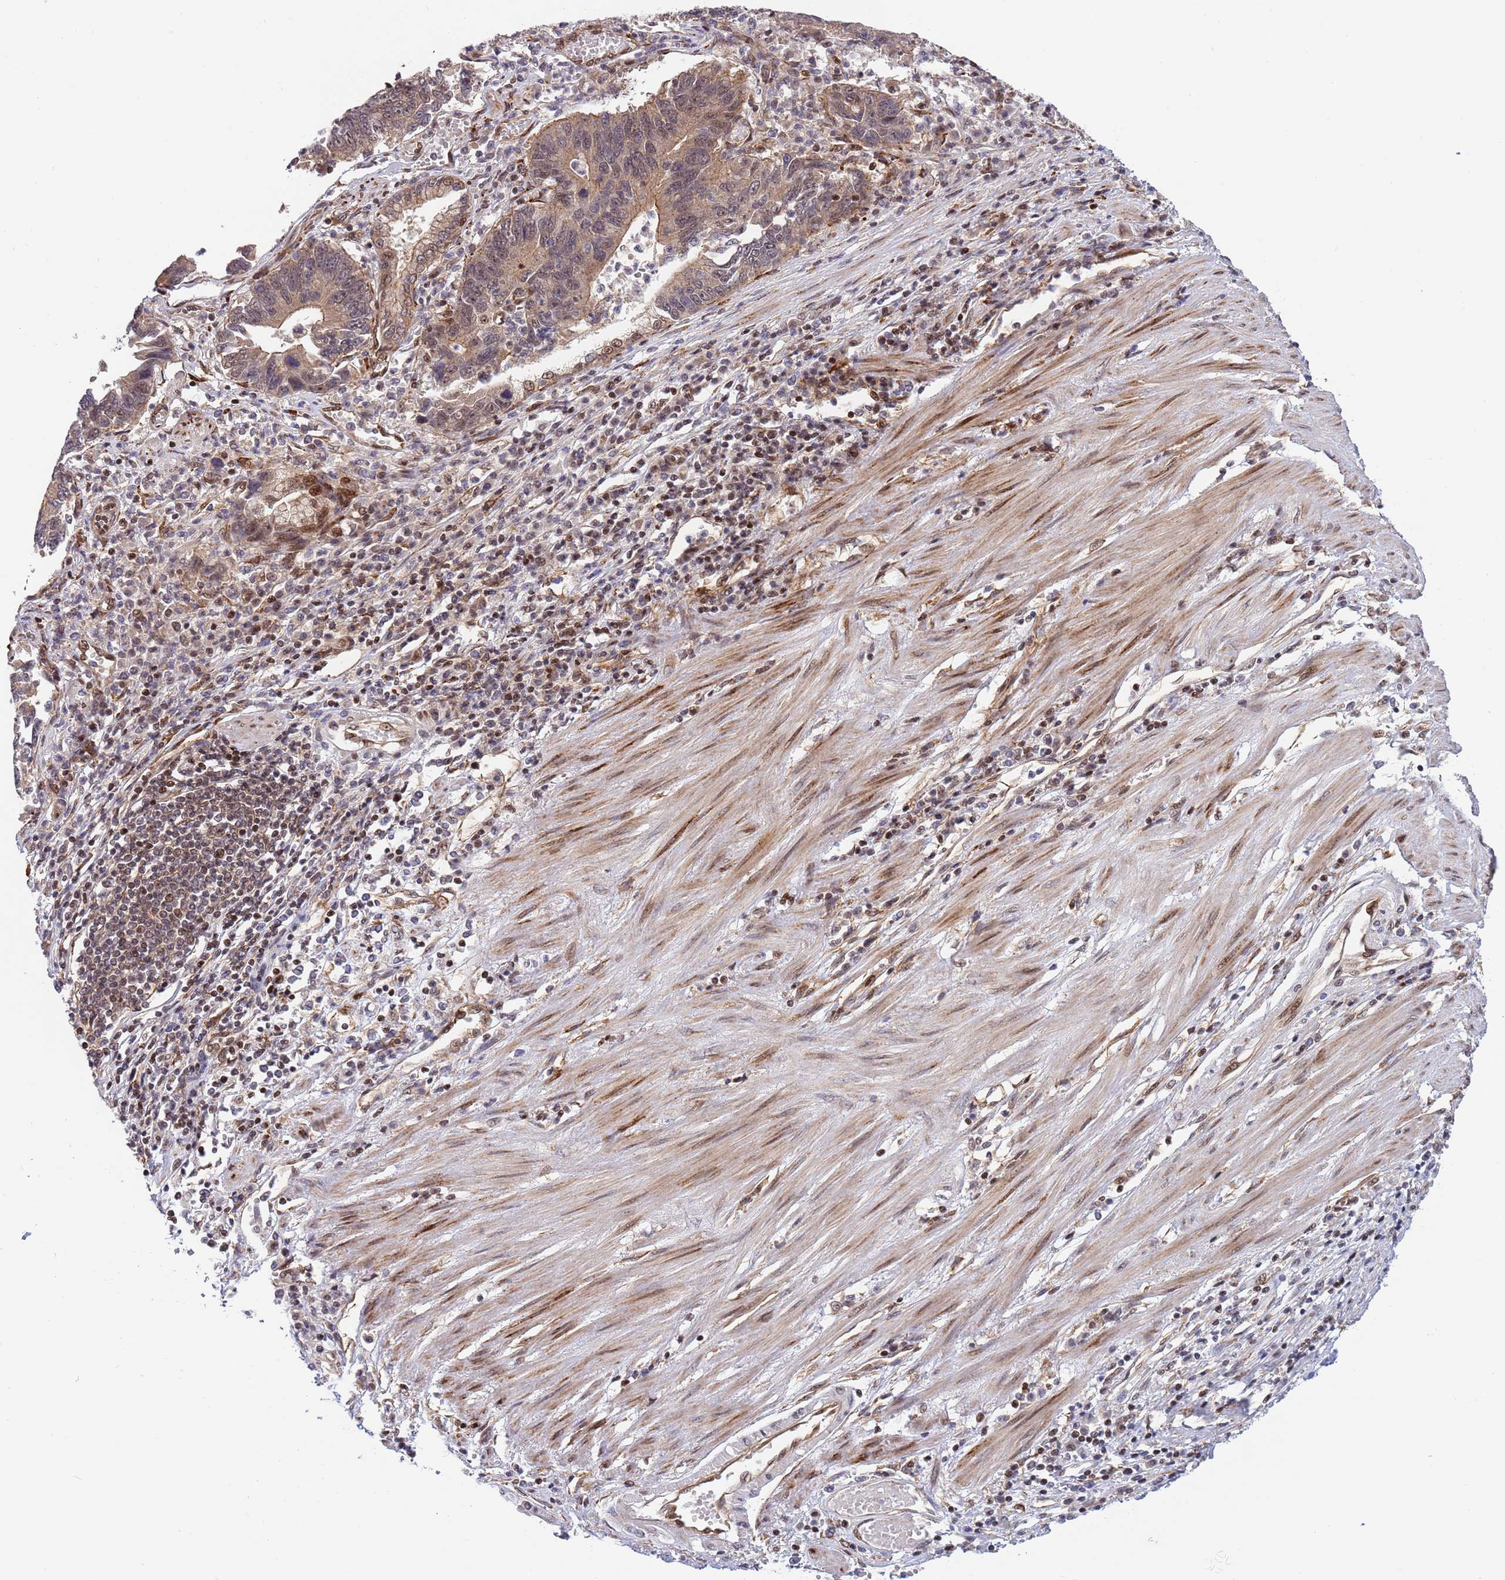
{"staining": {"intensity": "weak", "quantity": ">75%", "location": "cytoplasmic/membranous"}, "tissue": "stomach cancer", "cell_type": "Tumor cells", "image_type": "cancer", "snomed": [{"axis": "morphology", "description": "Adenocarcinoma, NOS"}, {"axis": "topography", "description": "Stomach"}], "caption": "A brown stain highlights weak cytoplasmic/membranous expression of a protein in stomach cancer (adenocarcinoma) tumor cells.", "gene": "TBX10", "patient": {"sex": "male", "age": 59}}